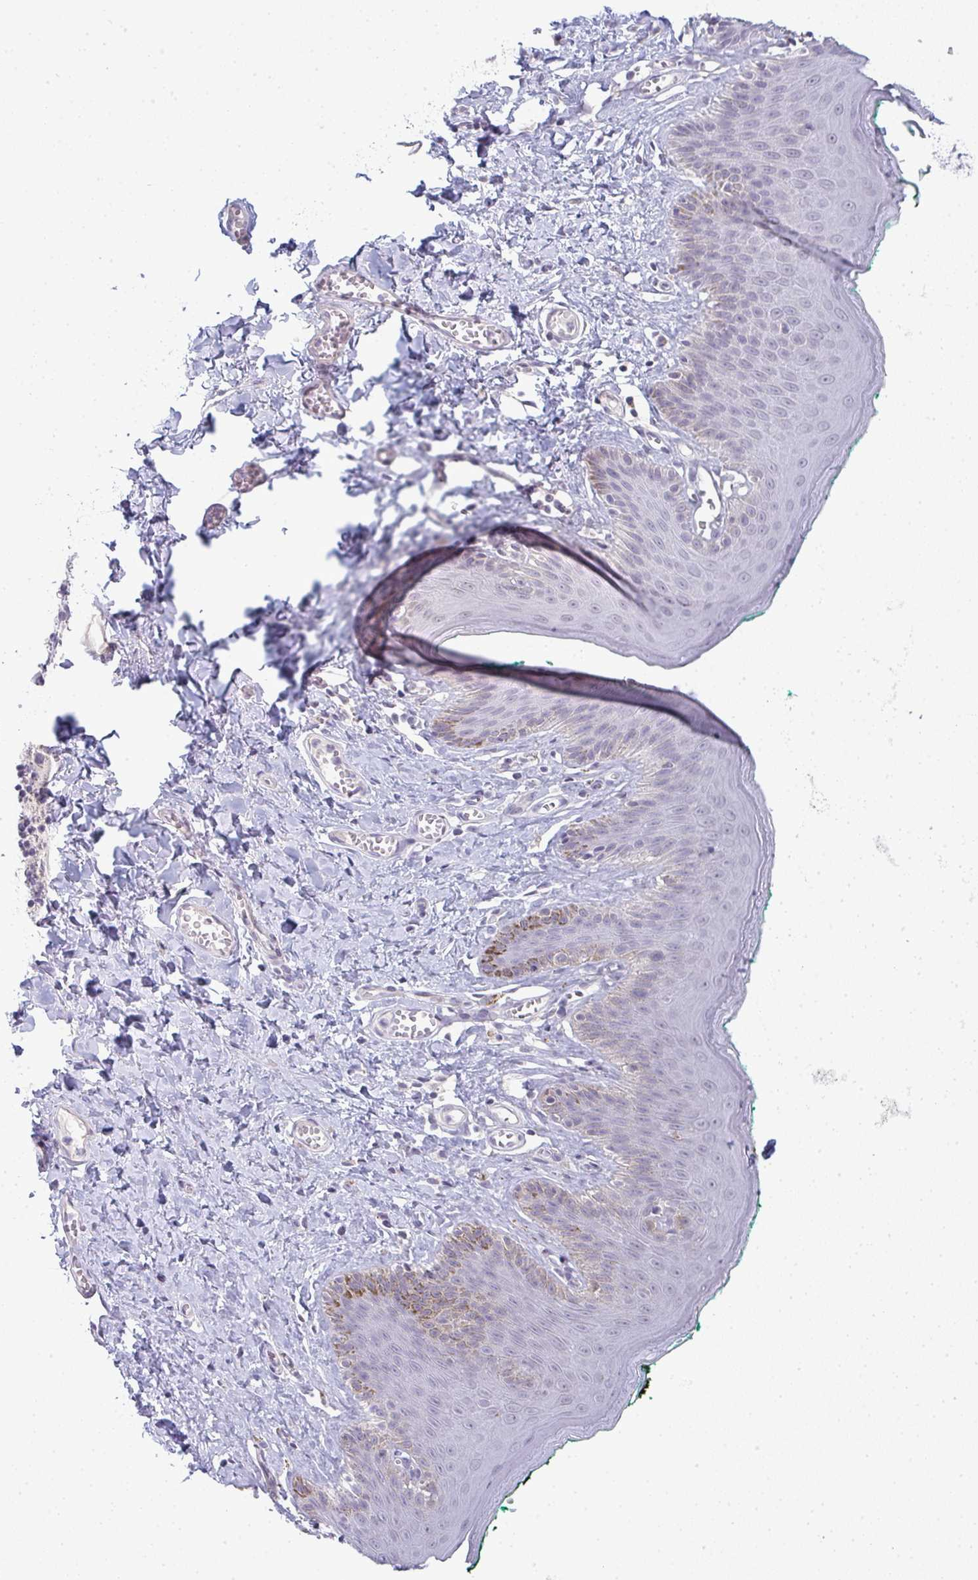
{"staining": {"intensity": "moderate", "quantity": "<25%", "location": "cytoplasmic/membranous"}, "tissue": "skin", "cell_type": "Epidermal cells", "image_type": "normal", "snomed": [{"axis": "morphology", "description": "Normal tissue, NOS"}, {"axis": "topography", "description": "Vulva"}, {"axis": "topography", "description": "Peripheral nerve tissue"}], "caption": "A brown stain highlights moderate cytoplasmic/membranous staining of a protein in epidermal cells of normal skin.", "gene": "TEX33", "patient": {"sex": "female", "age": 66}}